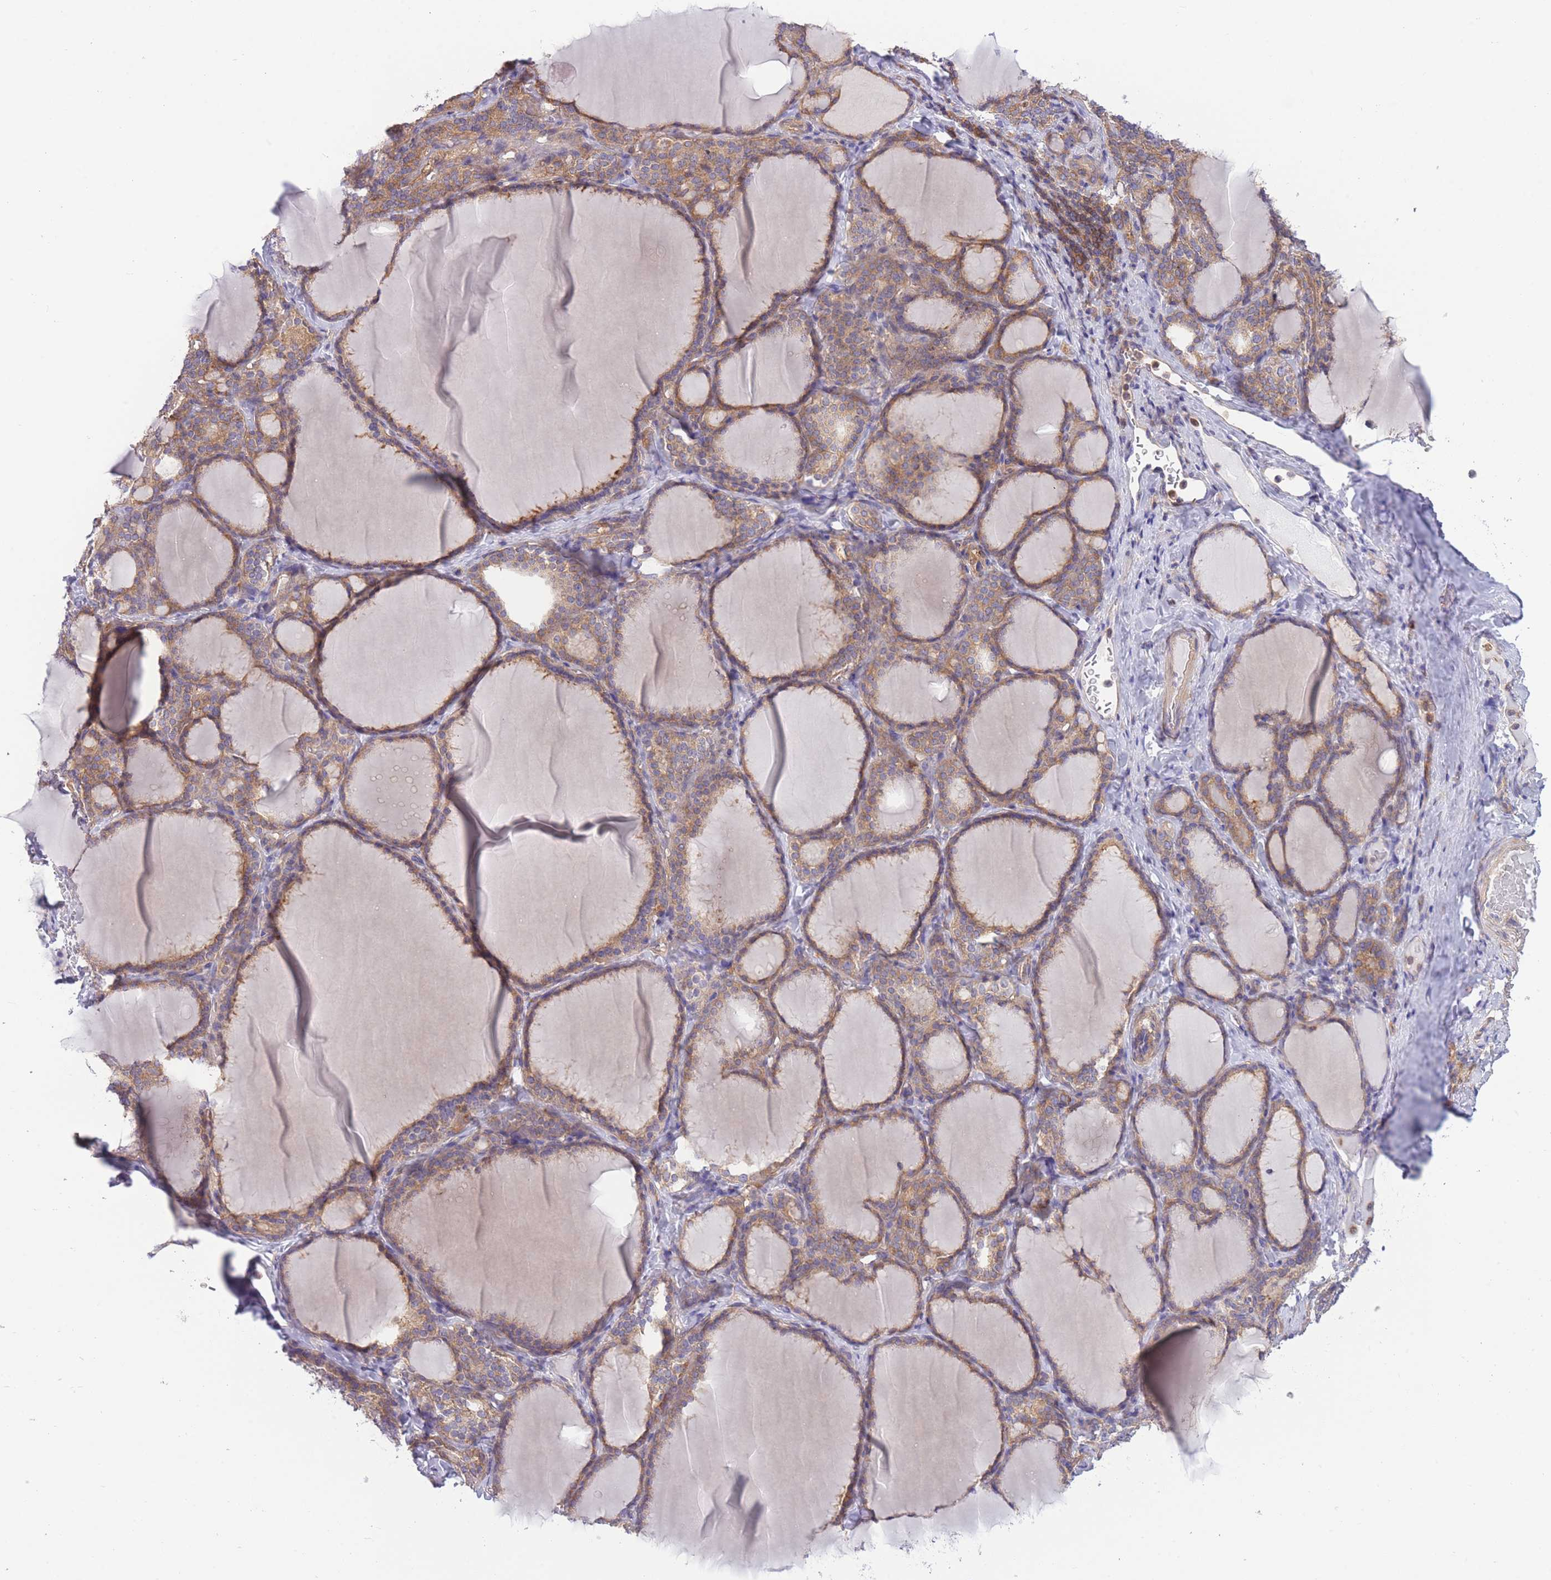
{"staining": {"intensity": "weak", "quantity": ">75%", "location": "cytoplasmic/membranous"}, "tissue": "thyroid gland", "cell_type": "Glandular cells", "image_type": "normal", "snomed": [{"axis": "morphology", "description": "Normal tissue, NOS"}, {"axis": "topography", "description": "Thyroid gland"}], "caption": "About >75% of glandular cells in normal human thyroid gland display weak cytoplasmic/membranous protein expression as visualized by brown immunohistochemical staining.", "gene": "PRKAR1A", "patient": {"sex": "female", "age": 31}}